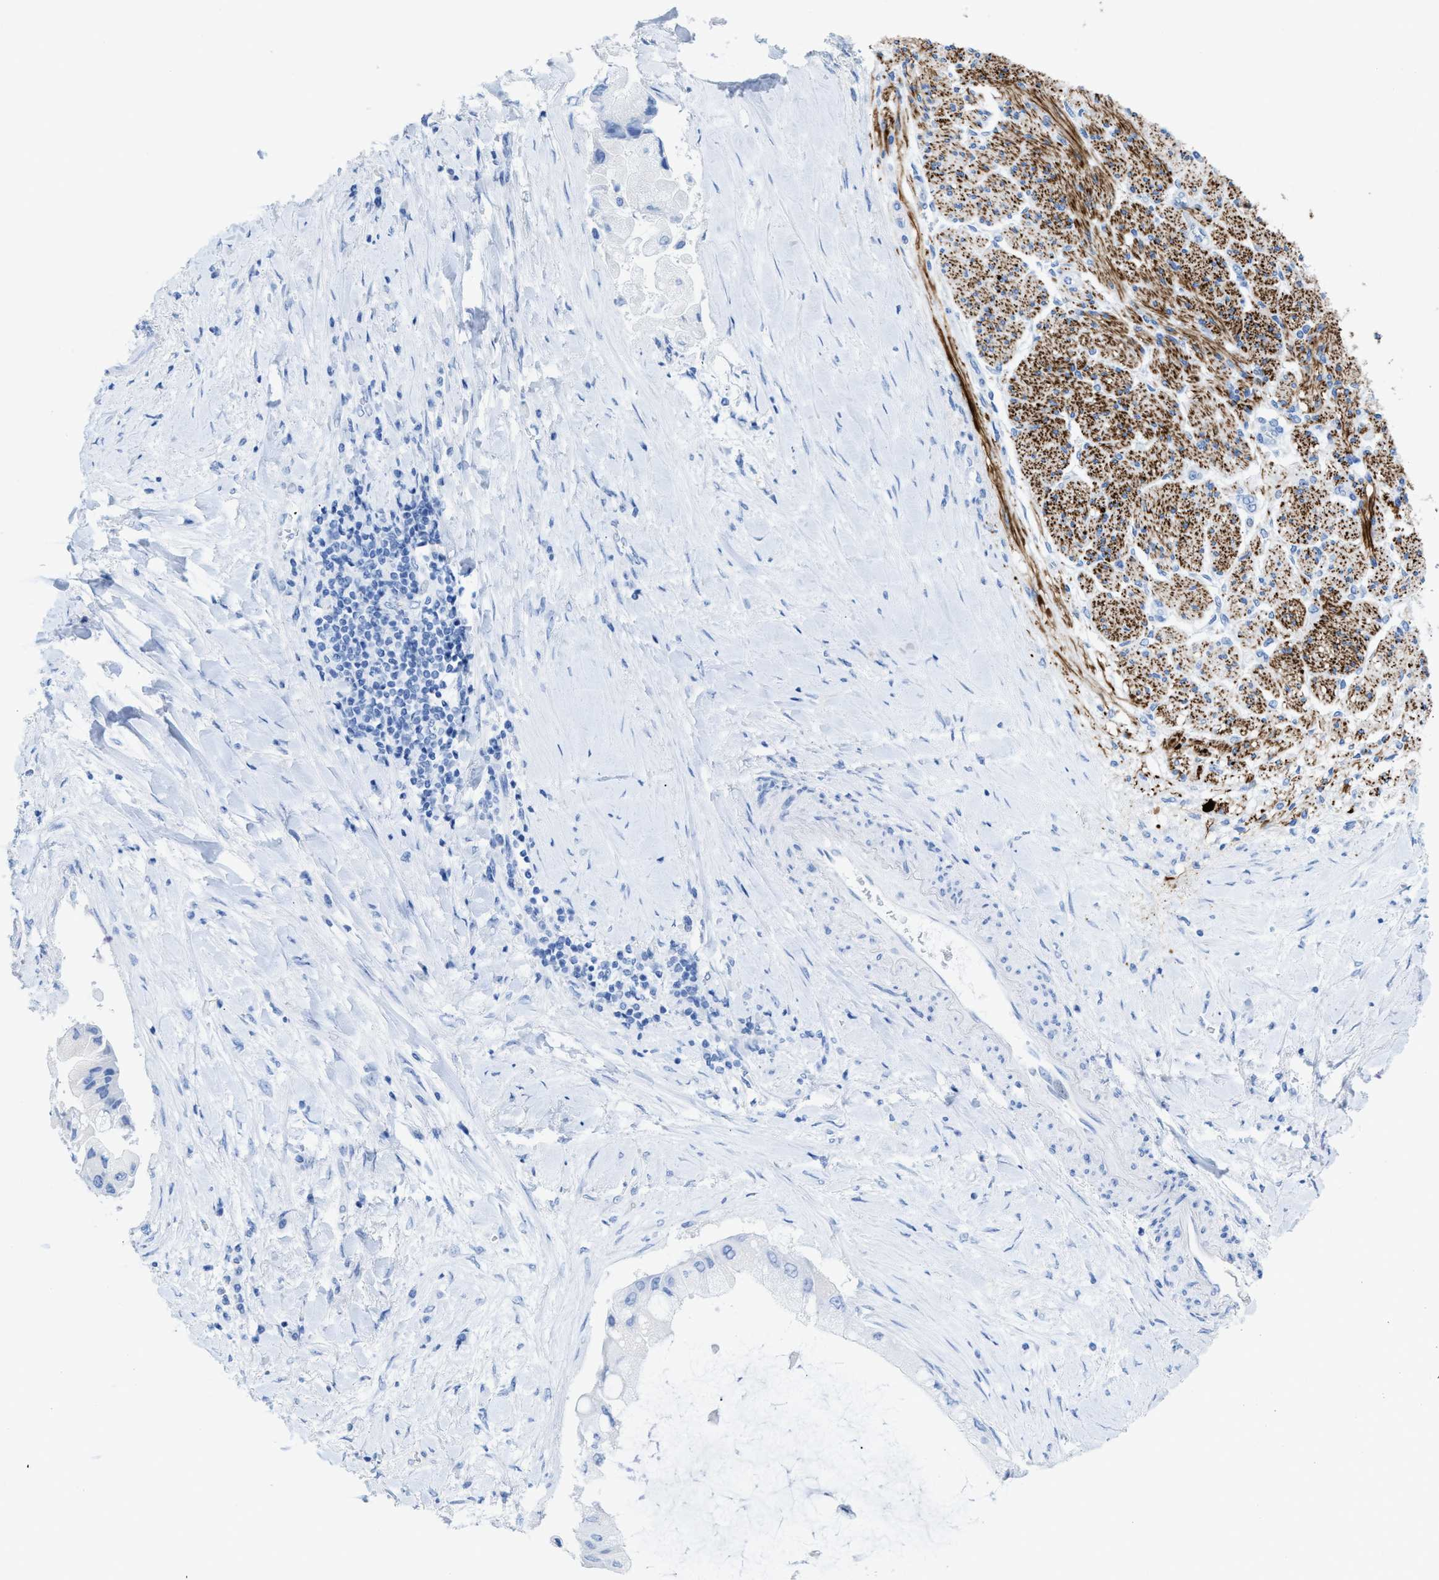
{"staining": {"intensity": "negative", "quantity": "none", "location": "none"}, "tissue": "liver cancer", "cell_type": "Tumor cells", "image_type": "cancer", "snomed": [{"axis": "morphology", "description": "Cholangiocarcinoma"}, {"axis": "topography", "description": "Liver"}], "caption": "Tumor cells show no significant expression in liver cholangiocarcinoma. Nuclei are stained in blue.", "gene": "ANKFN1", "patient": {"sex": "male", "age": 50}}